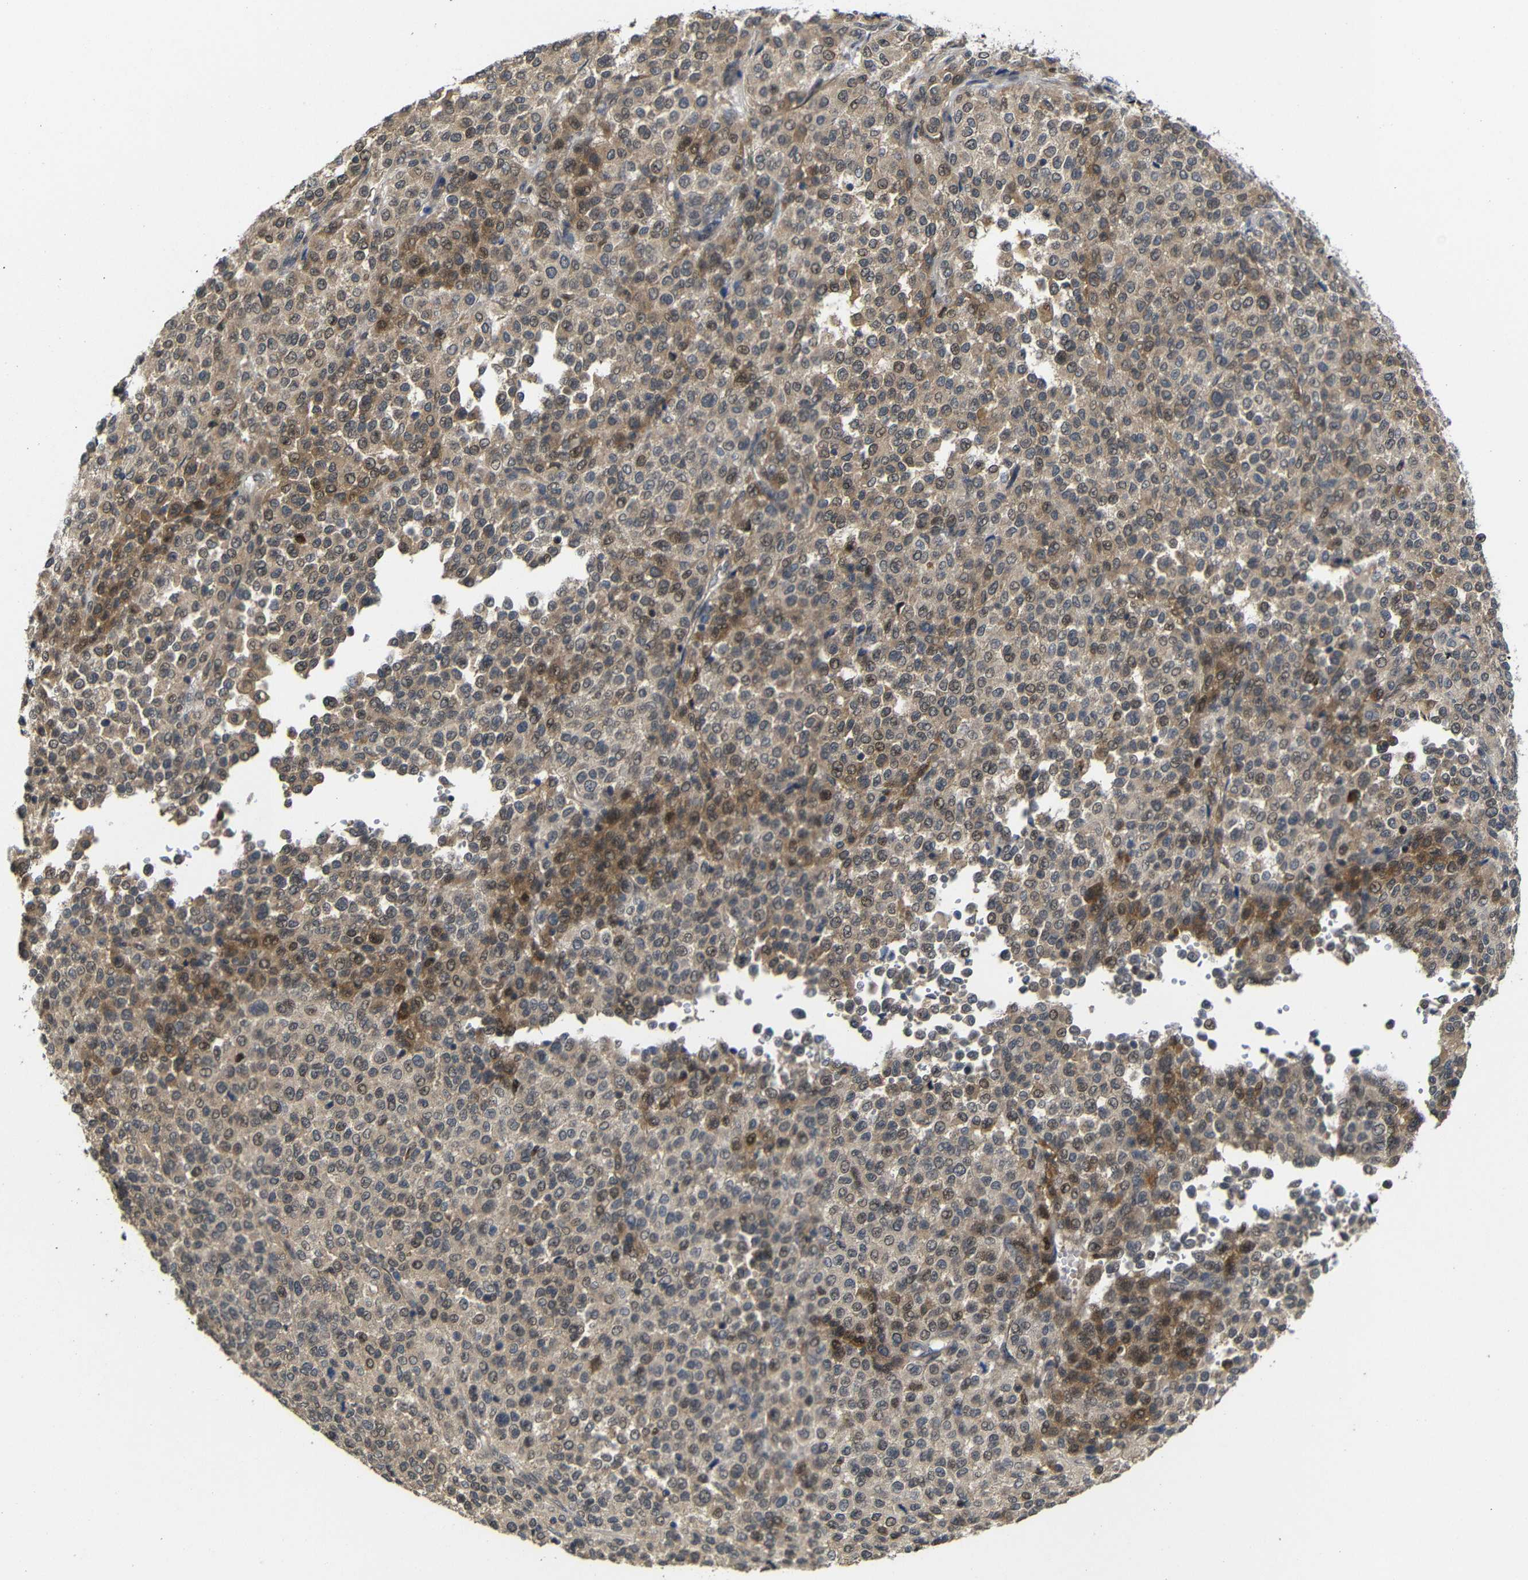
{"staining": {"intensity": "weak", "quantity": "25%-75%", "location": "cytoplasmic/membranous,nuclear"}, "tissue": "melanoma", "cell_type": "Tumor cells", "image_type": "cancer", "snomed": [{"axis": "morphology", "description": "Malignant melanoma, Metastatic site"}, {"axis": "topography", "description": "Pancreas"}], "caption": "A micrograph showing weak cytoplasmic/membranous and nuclear positivity in approximately 25%-75% of tumor cells in melanoma, as visualized by brown immunohistochemical staining.", "gene": "ATG12", "patient": {"sex": "female", "age": 30}}